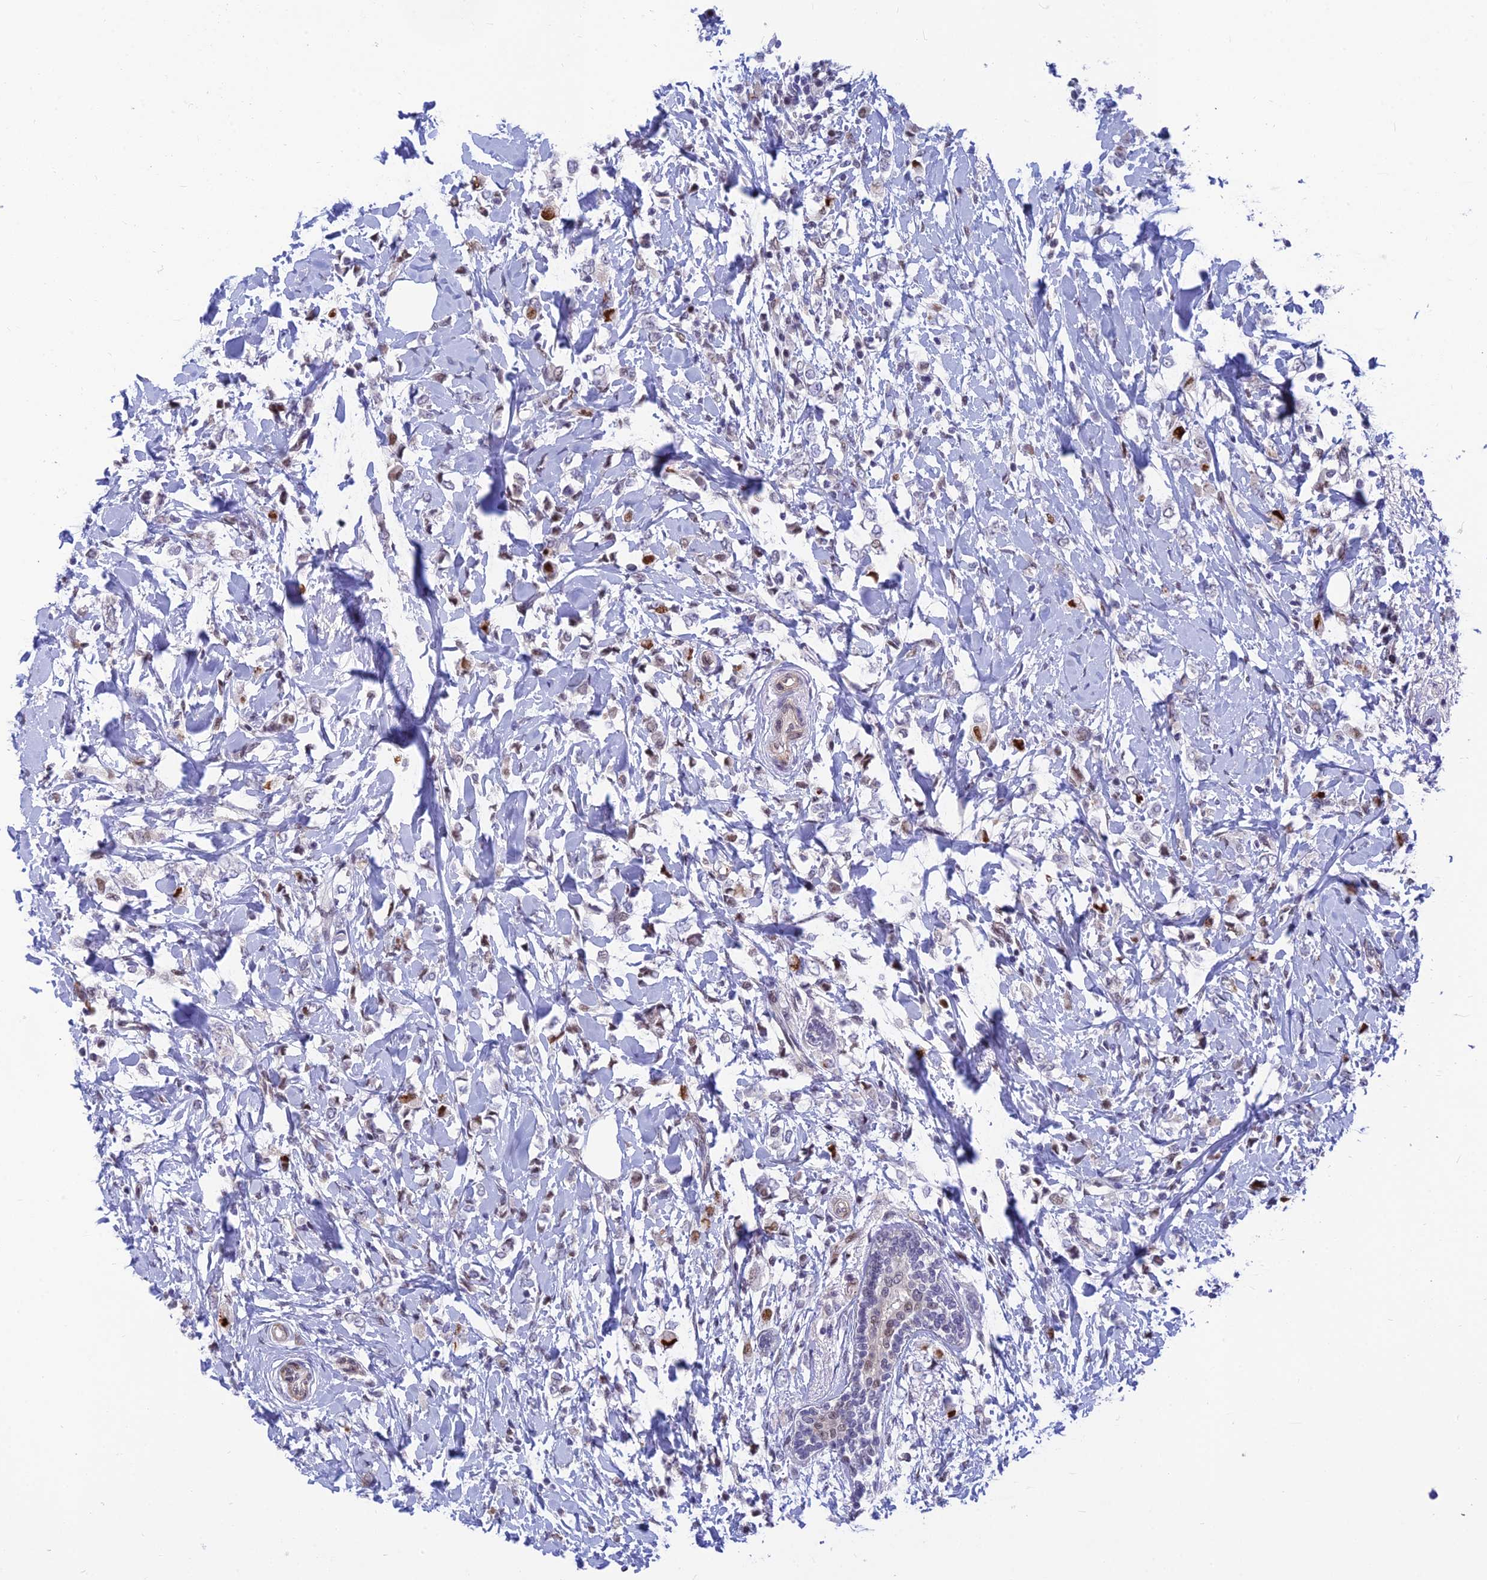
{"staining": {"intensity": "negative", "quantity": "none", "location": "none"}, "tissue": "breast cancer", "cell_type": "Tumor cells", "image_type": "cancer", "snomed": [{"axis": "morphology", "description": "Normal tissue, NOS"}, {"axis": "morphology", "description": "Lobular carcinoma"}, {"axis": "topography", "description": "Breast"}], "caption": "The immunohistochemistry photomicrograph has no significant staining in tumor cells of breast cancer tissue.", "gene": "CLK4", "patient": {"sex": "female", "age": 47}}